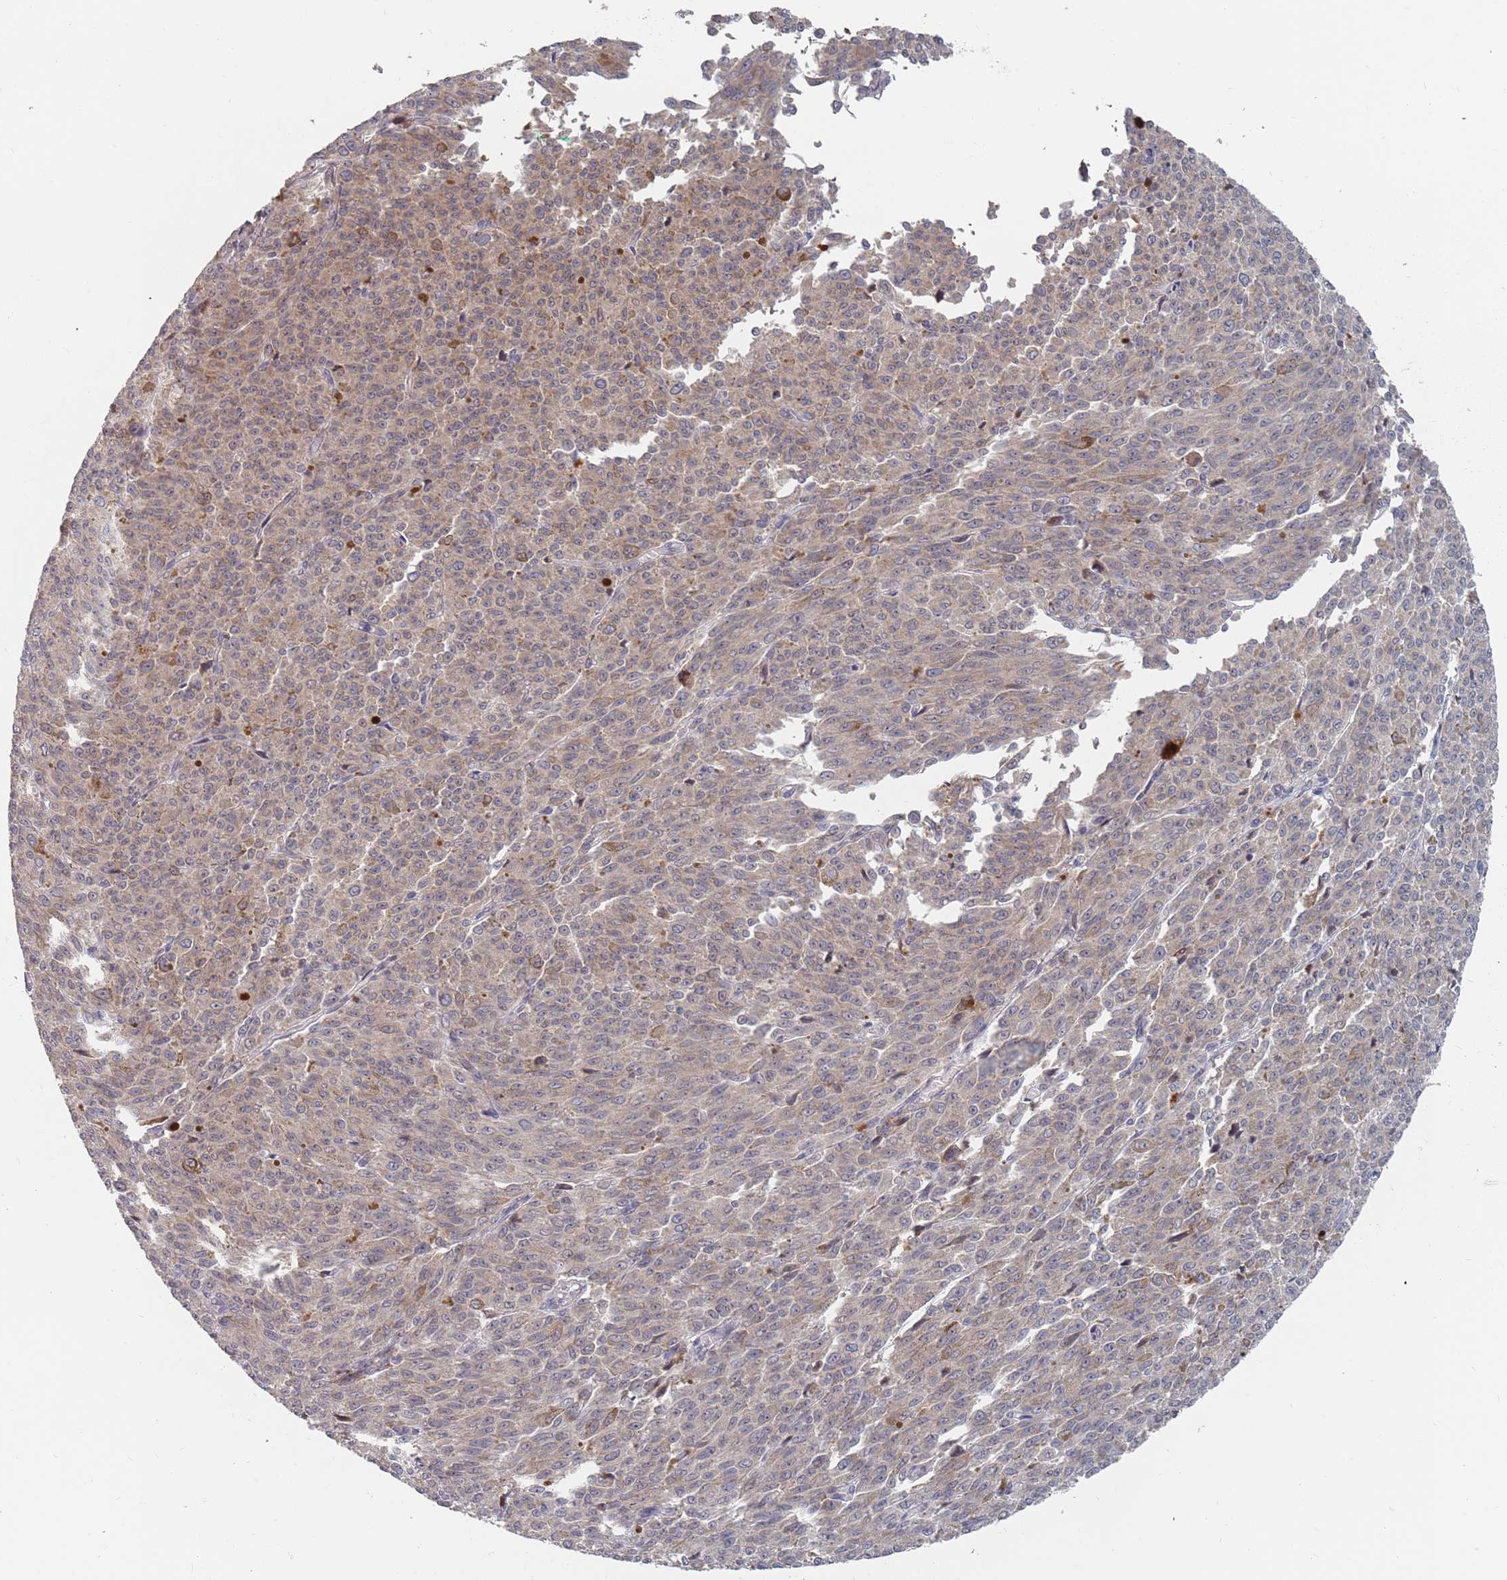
{"staining": {"intensity": "weak", "quantity": "25%-75%", "location": "cytoplasmic/membranous"}, "tissue": "melanoma", "cell_type": "Tumor cells", "image_type": "cancer", "snomed": [{"axis": "morphology", "description": "Malignant melanoma, NOS"}, {"axis": "topography", "description": "Skin"}], "caption": "This is an image of immunohistochemistry (IHC) staining of malignant melanoma, which shows weak expression in the cytoplasmic/membranous of tumor cells.", "gene": "ADAL", "patient": {"sex": "female", "age": 52}}